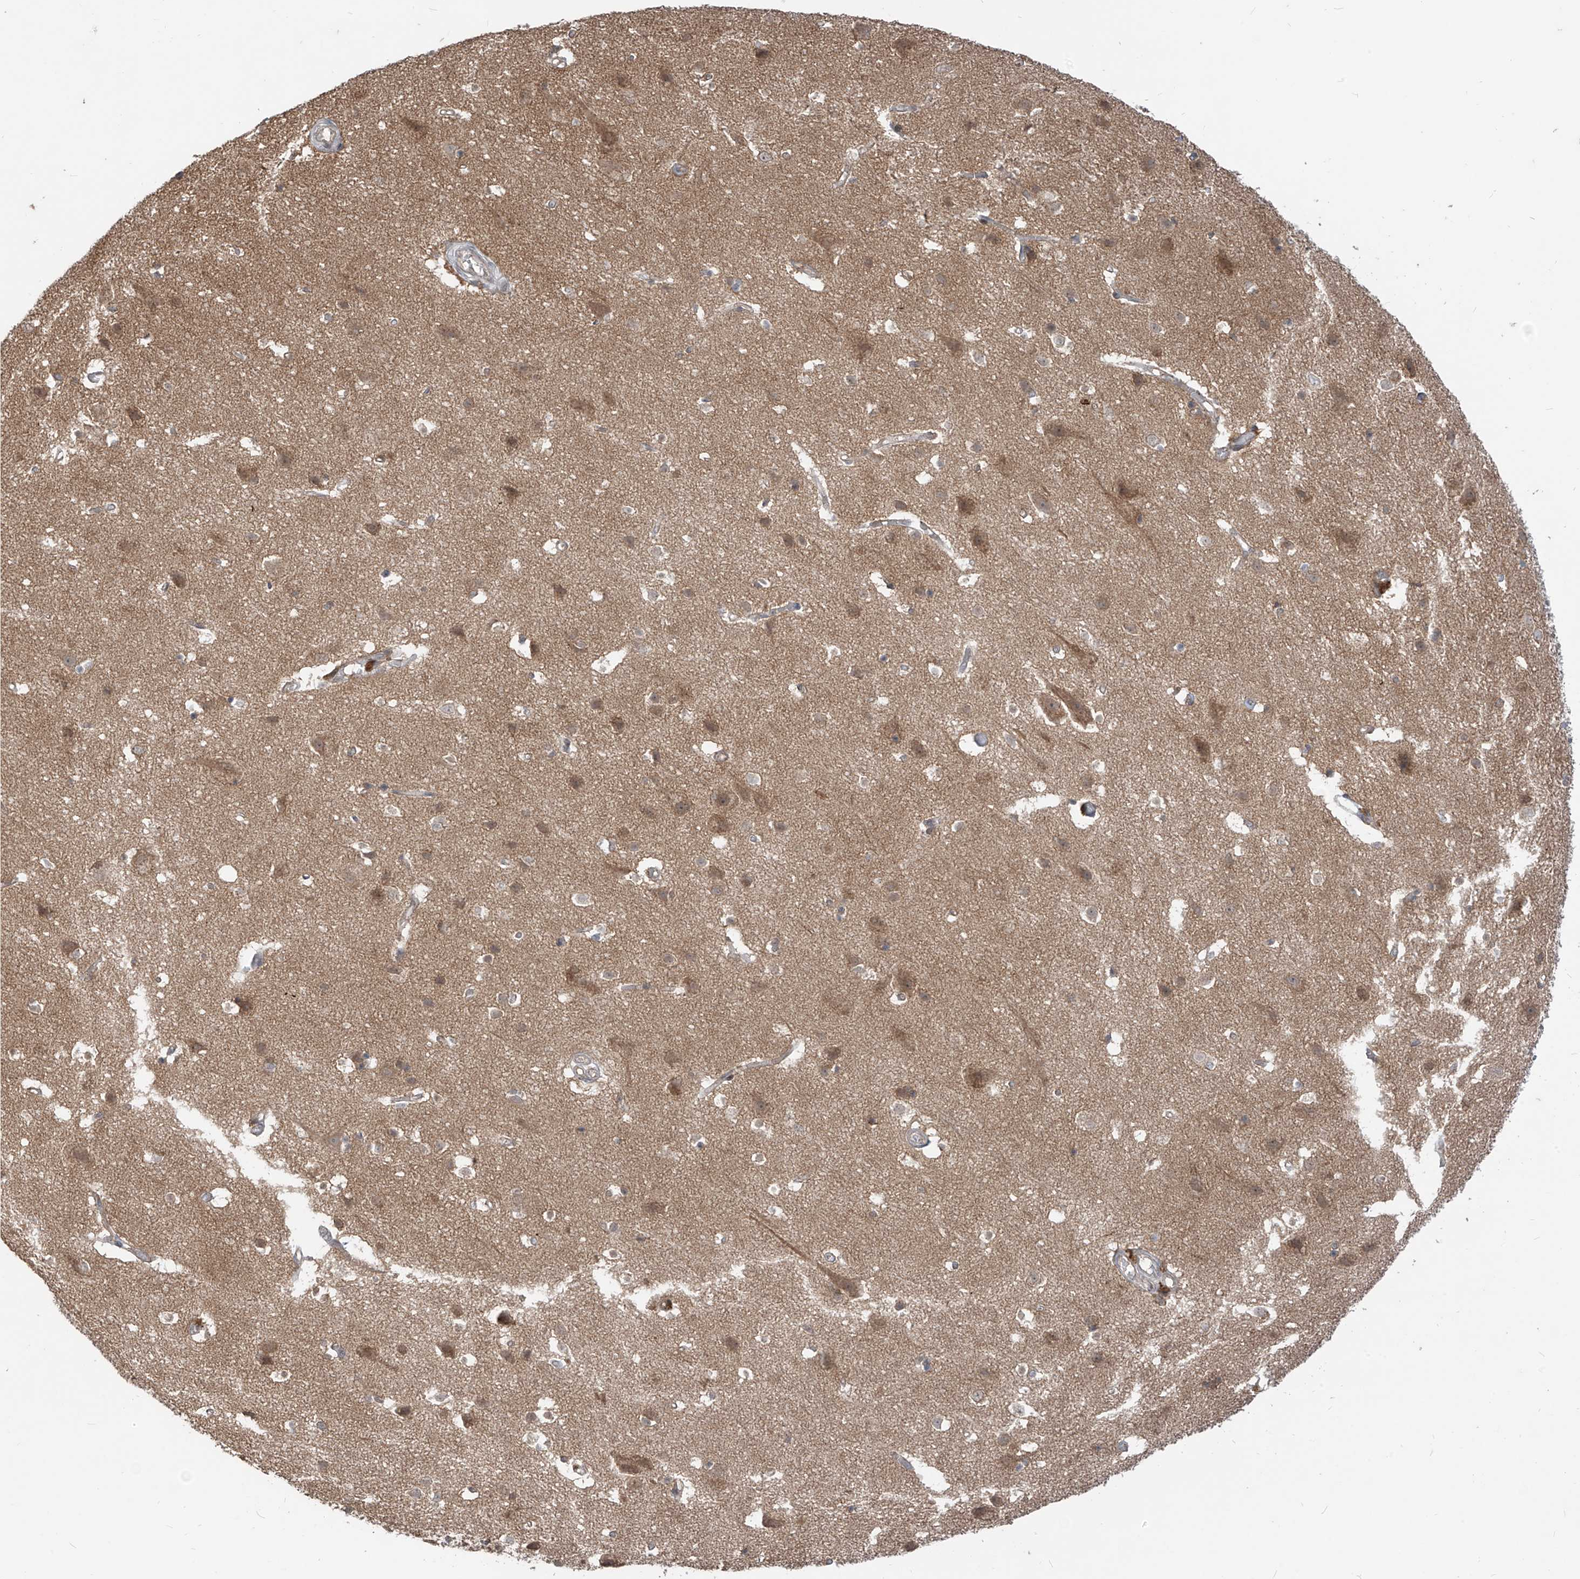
{"staining": {"intensity": "negative", "quantity": "none", "location": "none"}, "tissue": "cerebral cortex", "cell_type": "Endothelial cells", "image_type": "normal", "snomed": [{"axis": "morphology", "description": "Normal tissue, NOS"}, {"axis": "topography", "description": "Cerebral cortex"}], "caption": "IHC of unremarkable cerebral cortex reveals no expression in endothelial cells.", "gene": "MTUS2", "patient": {"sex": "male", "age": 54}}